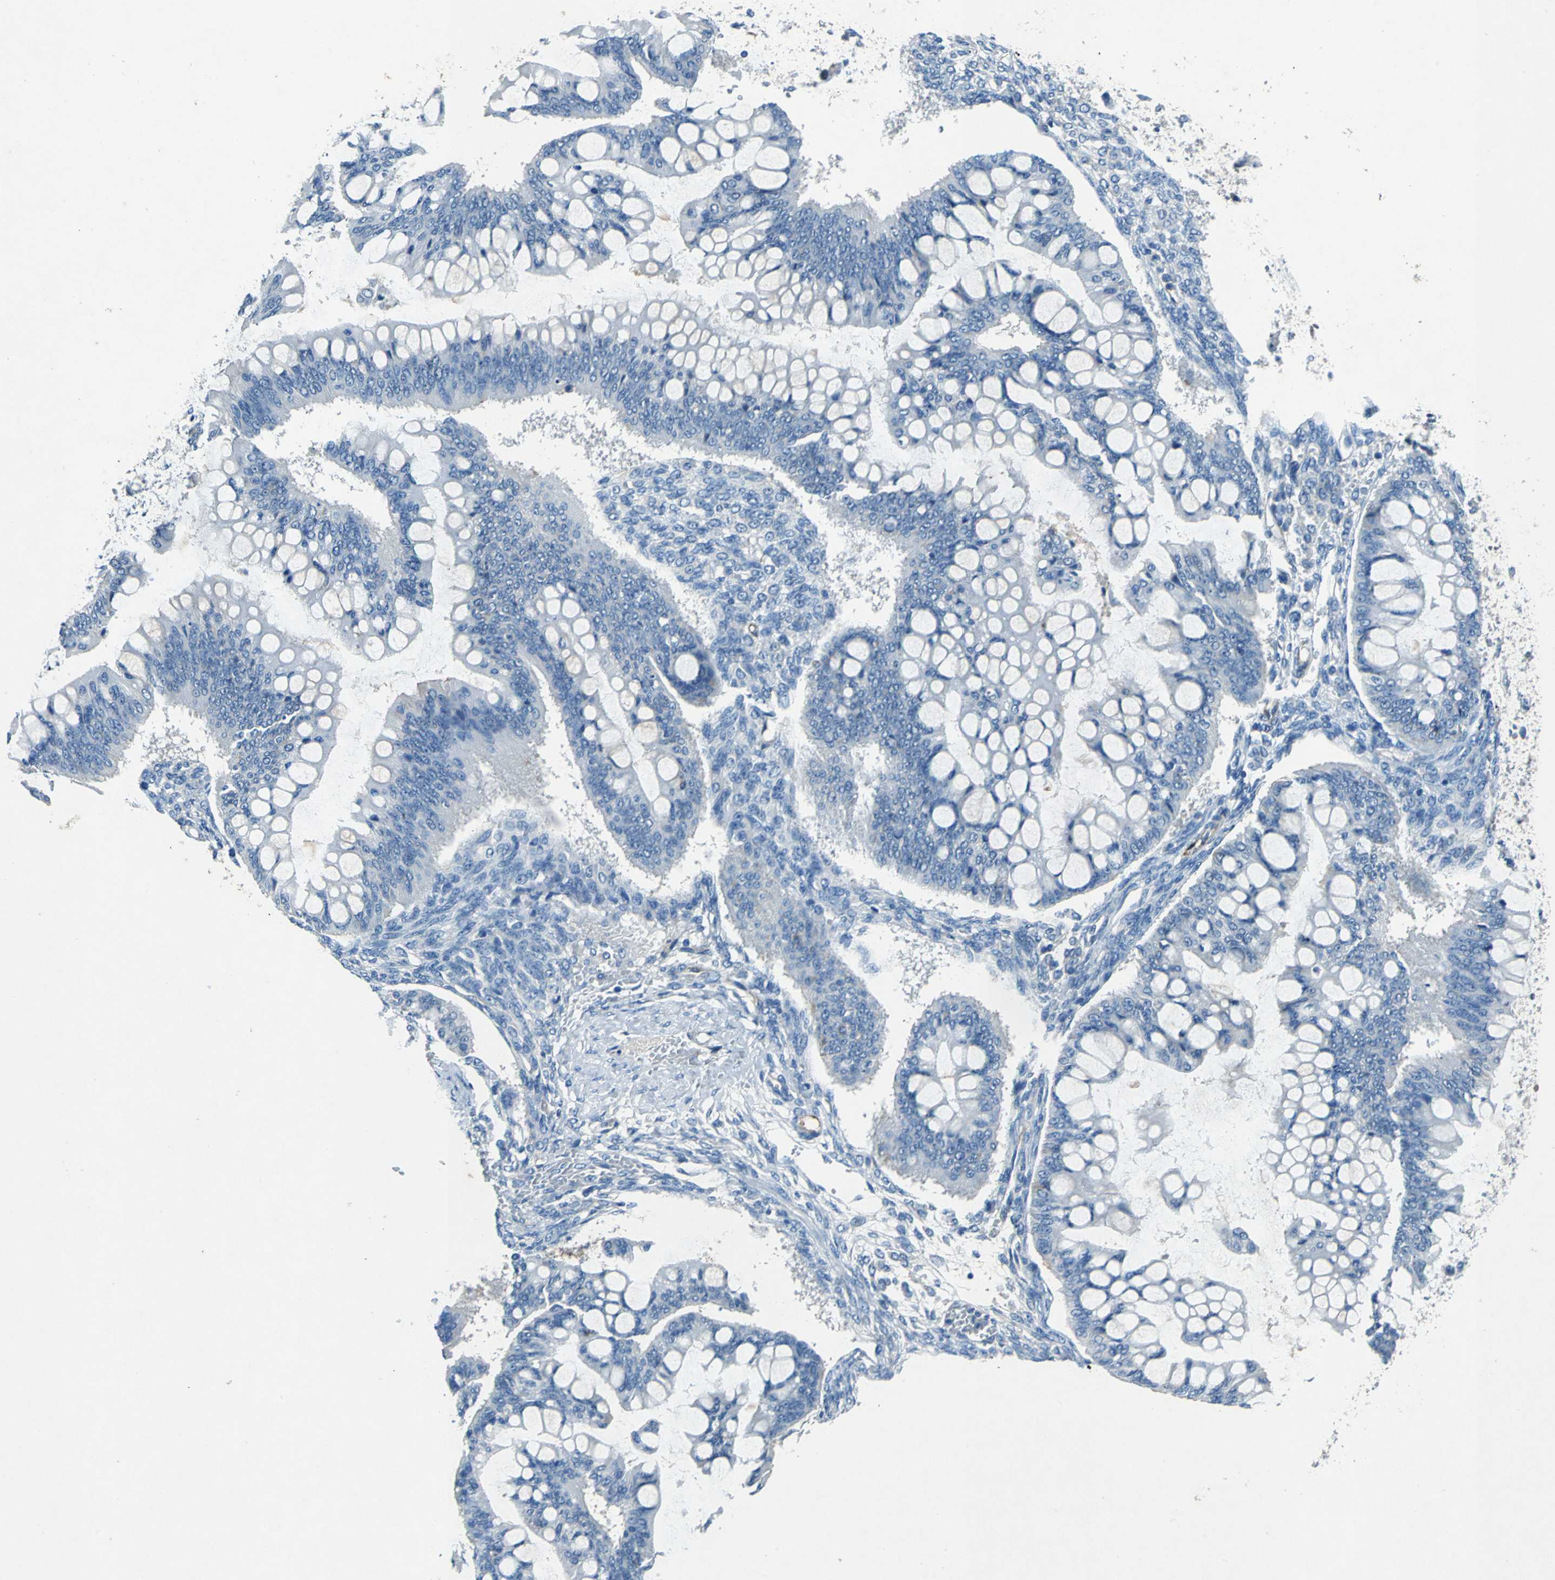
{"staining": {"intensity": "negative", "quantity": "none", "location": "none"}, "tissue": "ovarian cancer", "cell_type": "Tumor cells", "image_type": "cancer", "snomed": [{"axis": "morphology", "description": "Cystadenocarcinoma, mucinous, NOS"}, {"axis": "topography", "description": "Ovary"}], "caption": "Ovarian mucinous cystadenocarcinoma was stained to show a protein in brown. There is no significant positivity in tumor cells.", "gene": "RPS13", "patient": {"sex": "female", "age": 73}}